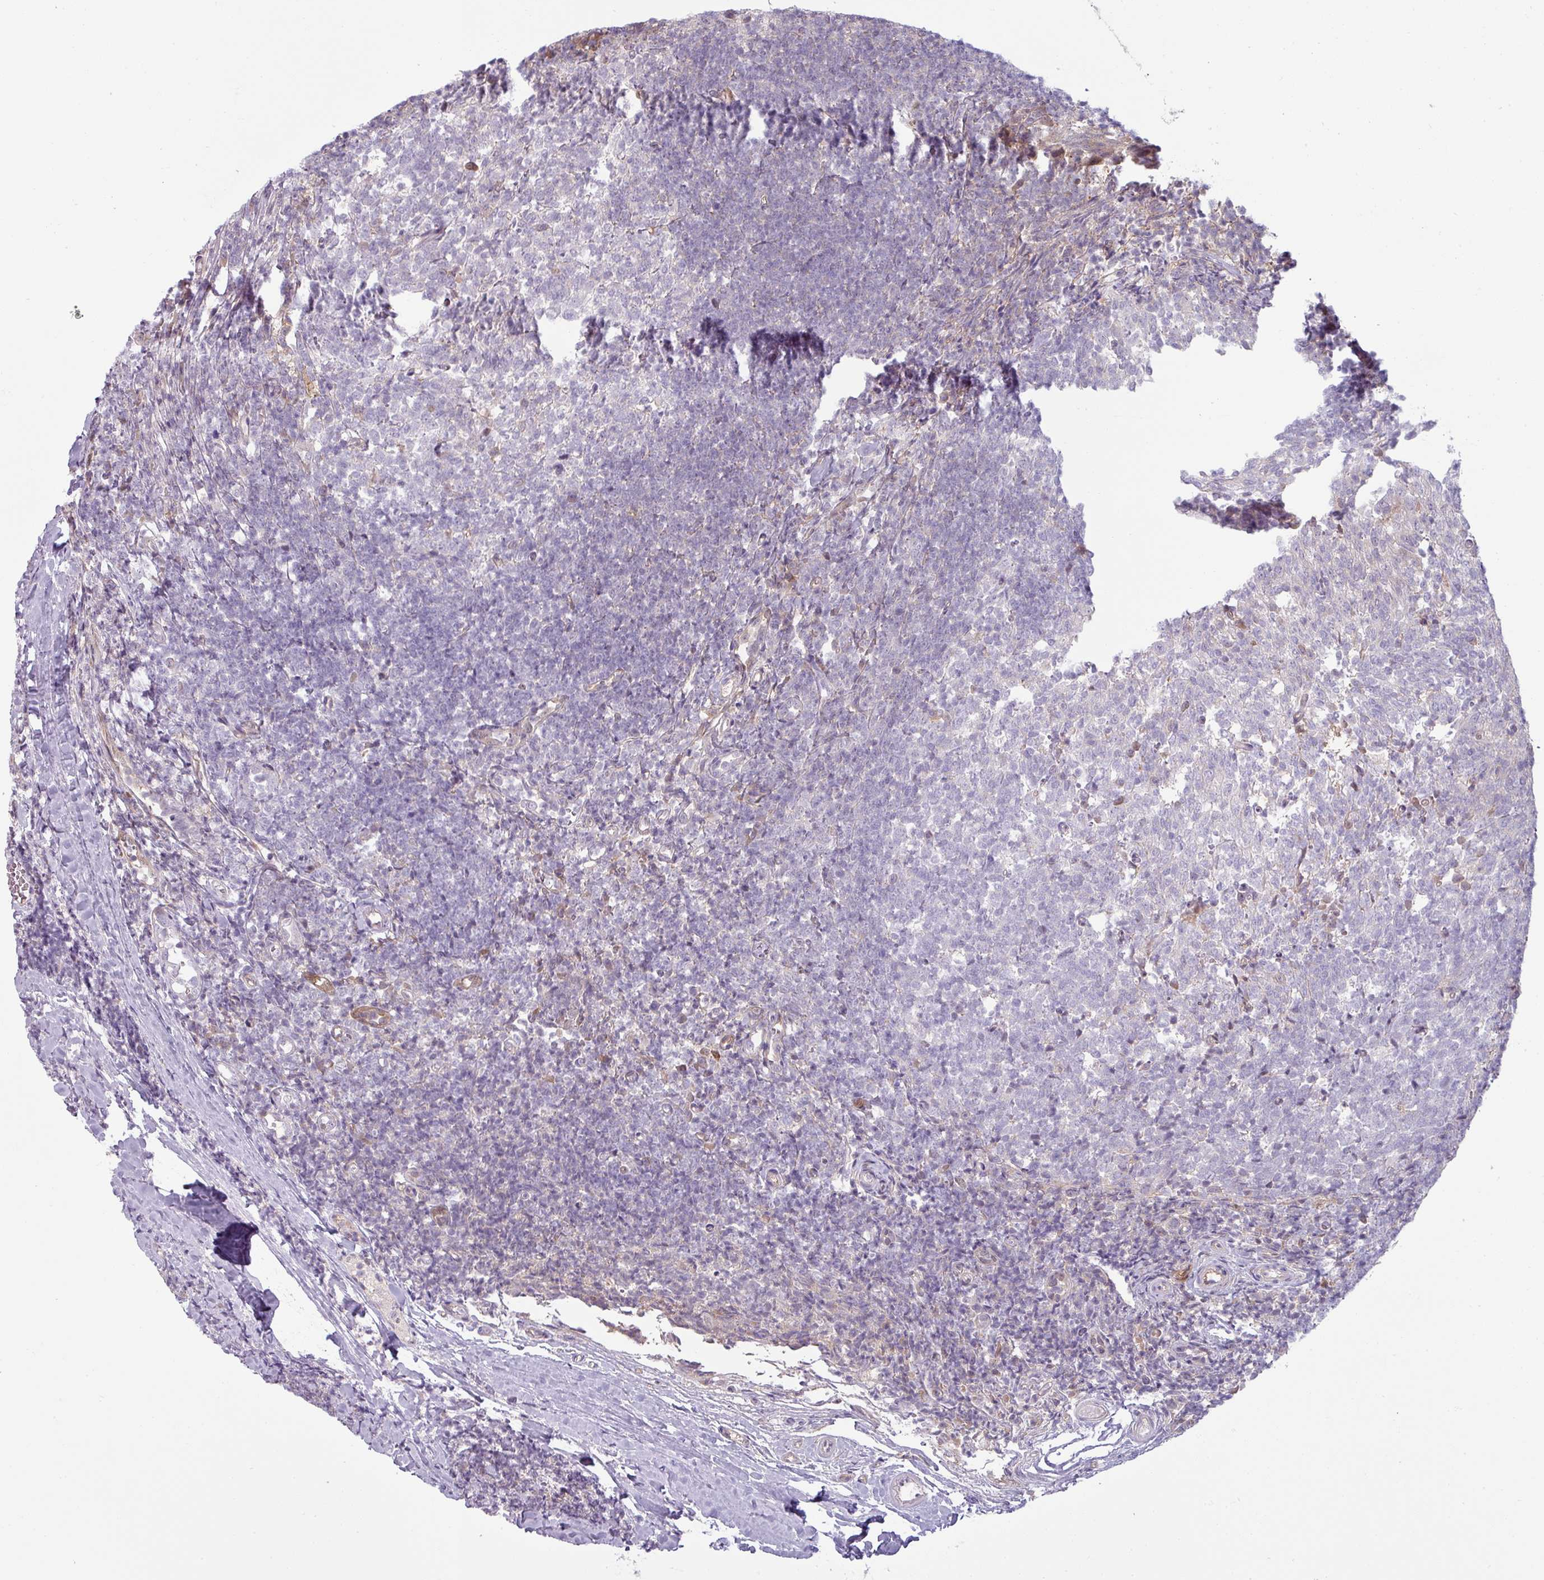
{"staining": {"intensity": "moderate", "quantity": "<25%", "location": "cytoplasmic/membranous"}, "tissue": "tonsil", "cell_type": "Germinal center cells", "image_type": "normal", "snomed": [{"axis": "morphology", "description": "Normal tissue, NOS"}, {"axis": "topography", "description": "Tonsil"}], "caption": "Immunohistochemical staining of normal tonsil shows <25% levels of moderate cytoplasmic/membranous protein positivity in approximately <25% of germinal center cells. (Stains: DAB (3,3'-diaminobenzidine) in brown, nuclei in blue, Microscopy: brightfield microscopy at high magnification).", "gene": "CCDC144A", "patient": {"sex": "female", "age": 10}}